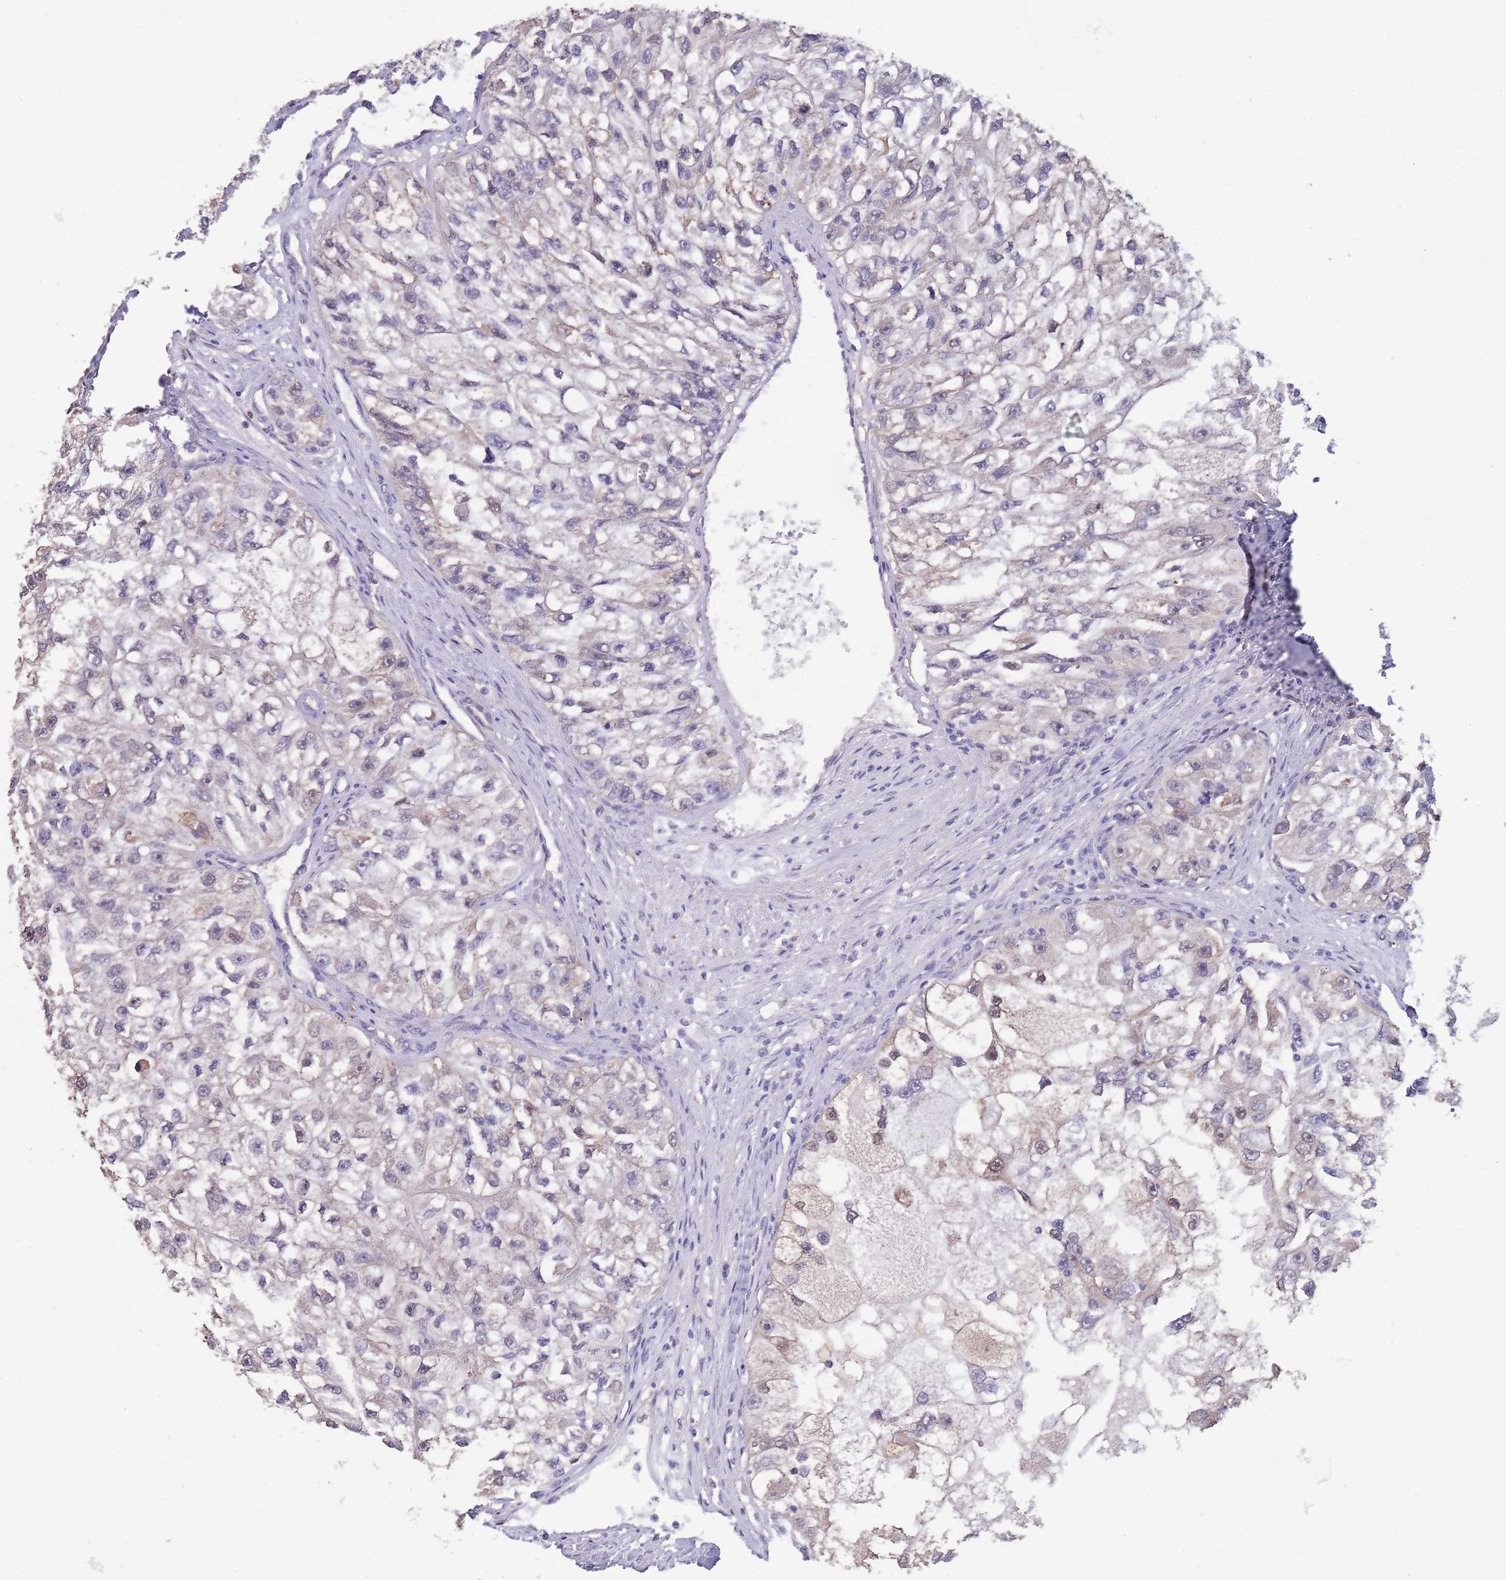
{"staining": {"intensity": "negative", "quantity": "none", "location": "none"}, "tissue": "renal cancer", "cell_type": "Tumor cells", "image_type": "cancer", "snomed": [{"axis": "morphology", "description": "Adenocarcinoma, NOS"}, {"axis": "topography", "description": "Kidney"}], "caption": "Photomicrograph shows no significant protein positivity in tumor cells of adenocarcinoma (renal).", "gene": "MARVELD2", "patient": {"sex": "male", "age": 63}}